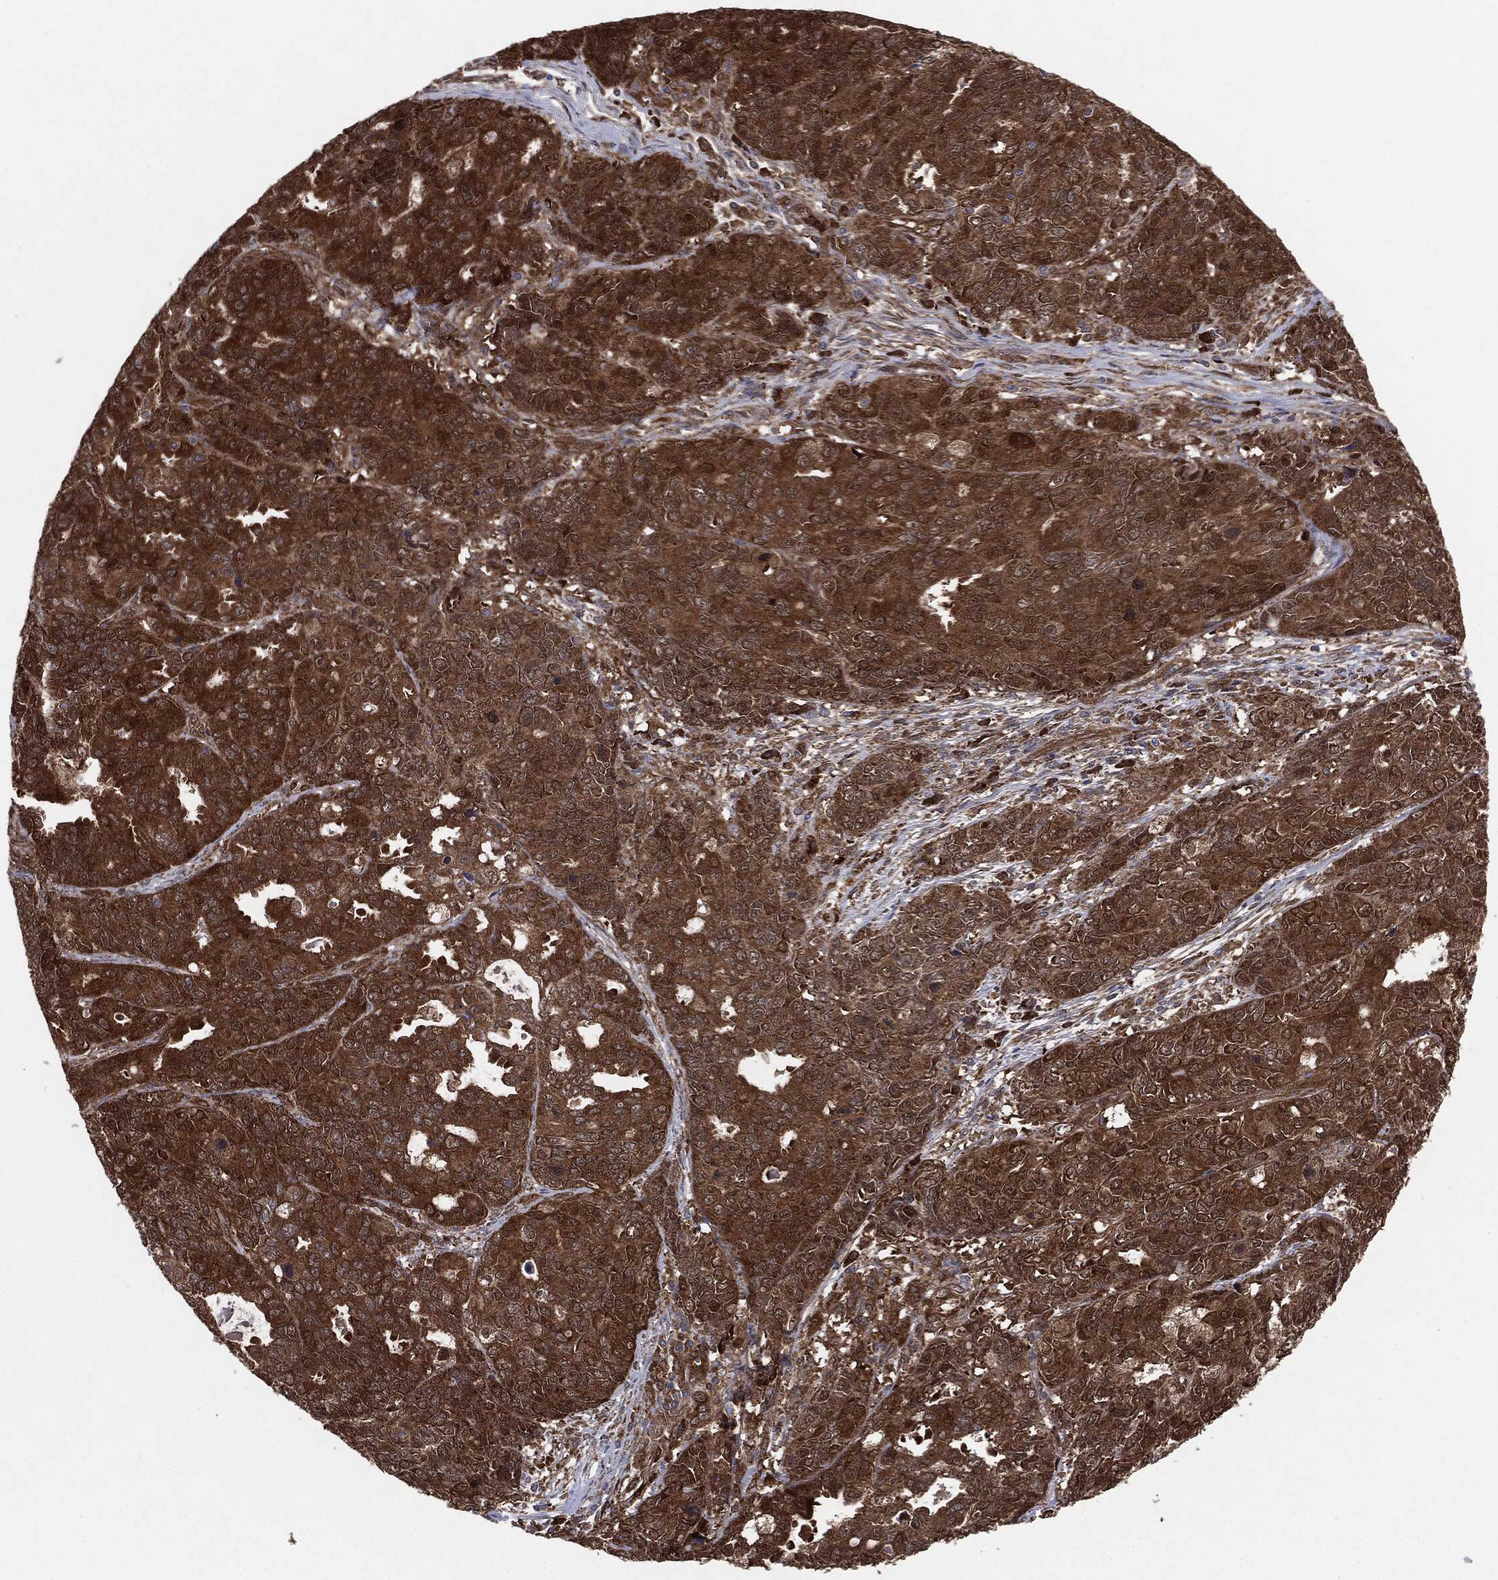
{"staining": {"intensity": "strong", "quantity": ">75%", "location": "cytoplasmic/membranous"}, "tissue": "endometrial cancer", "cell_type": "Tumor cells", "image_type": "cancer", "snomed": [{"axis": "morphology", "description": "Adenocarcinoma, NOS"}, {"axis": "topography", "description": "Uterus"}], "caption": "IHC photomicrograph of neoplastic tissue: endometrial cancer stained using immunohistochemistry (IHC) demonstrates high levels of strong protein expression localized specifically in the cytoplasmic/membranous of tumor cells, appearing as a cytoplasmic/membranous brown color.", "gene": "NME1", "patient": {"sex": "female", "age": 79}}